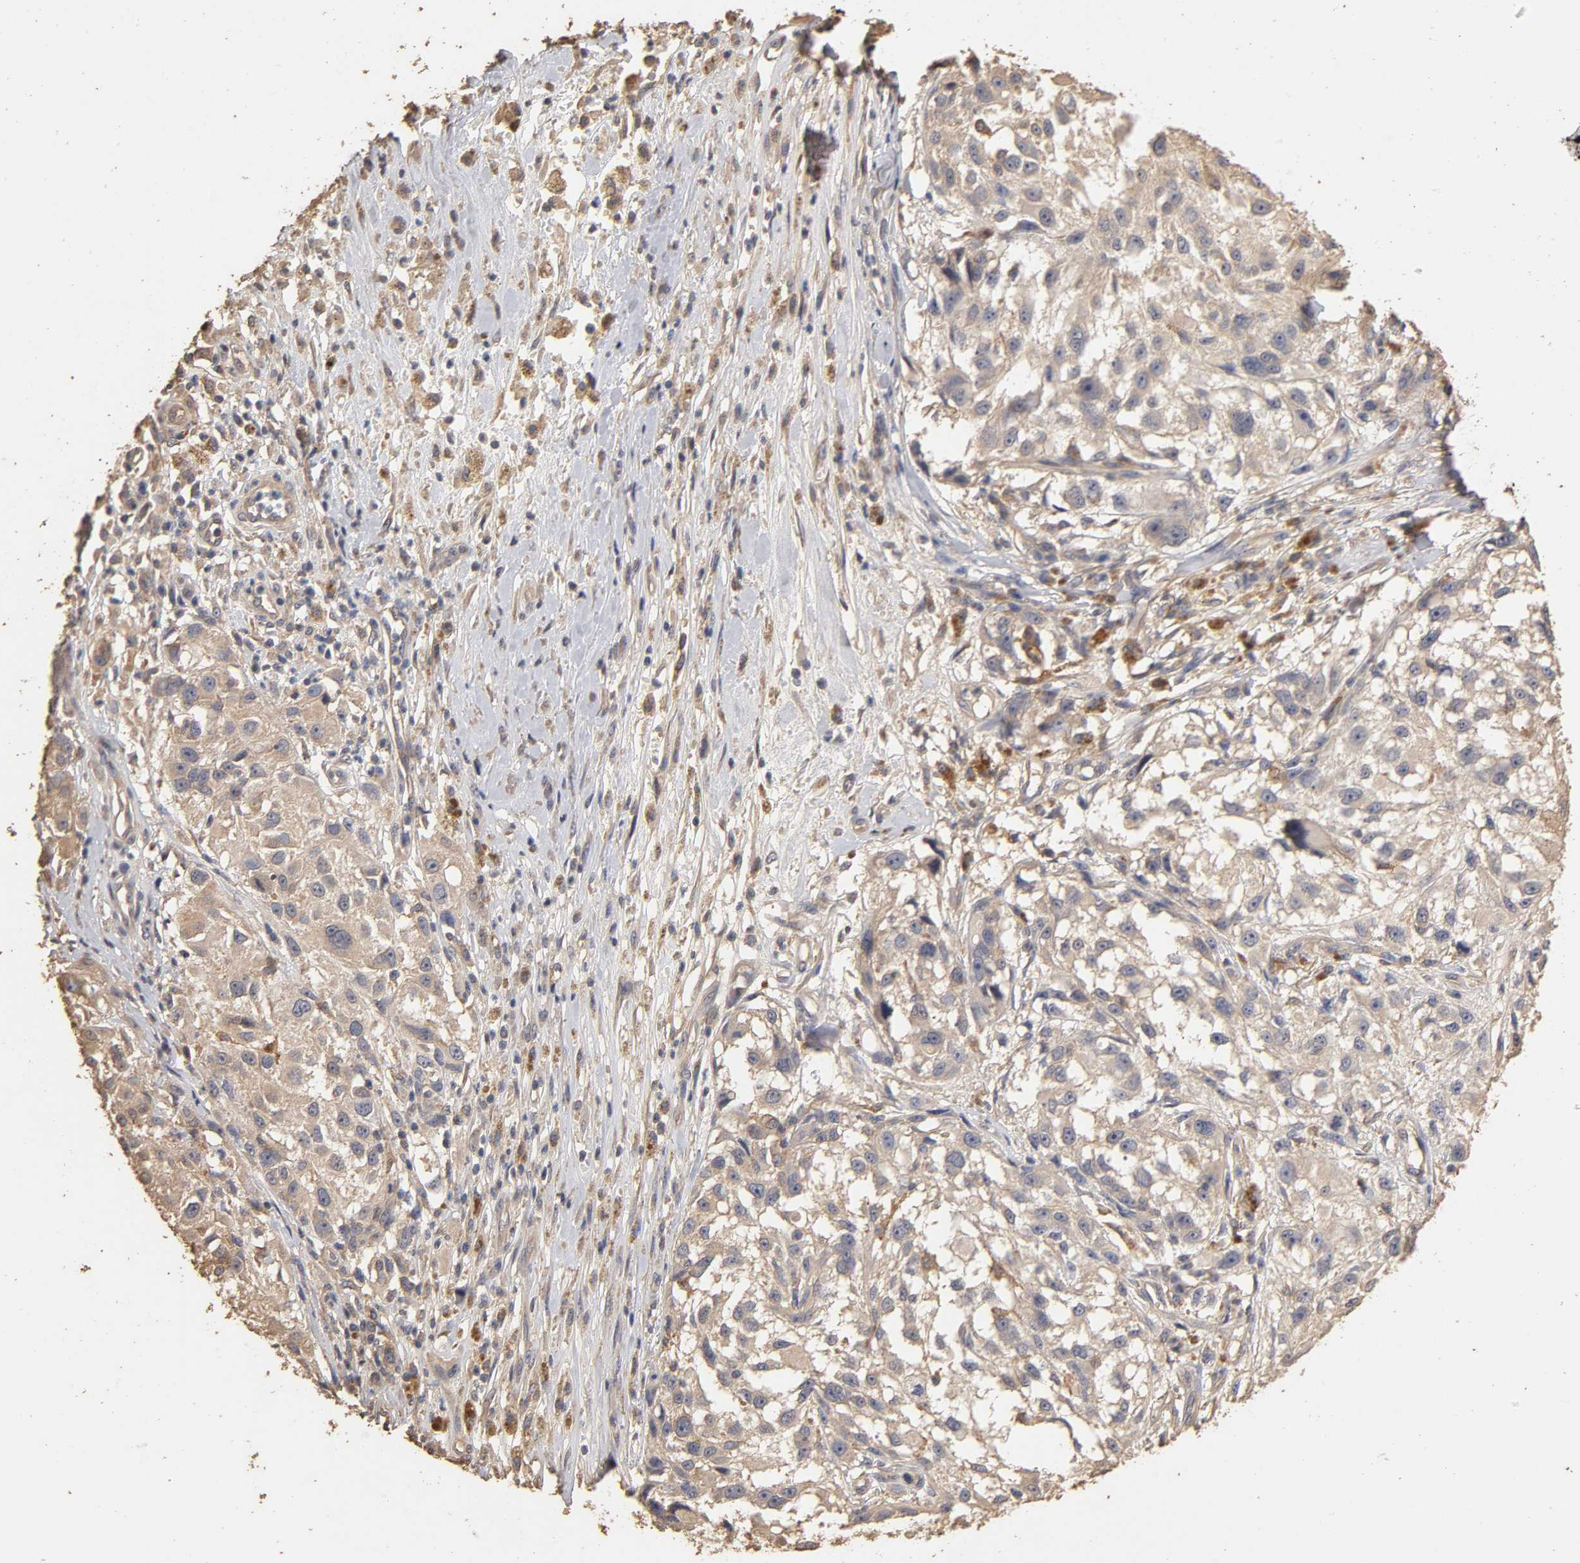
{"staining": {"intensity": "weak", "quantity": "25%-75%", "location": "cytoplasmic/membranous"}, "tissue": "melanoma", "cell_type": "Tumor cells", "image_type": "cancer", "snomed": [{"axis": "morphology", "description": "Necrosis, NOS"}, {"axis": "morphology", "description": "Malignant melanoma, NOS"}, {"axis": "topography", "description": "Skin"}], "caption": "Tumor cells display low levels of weak cytoplasmic/membranous positivity in approximately 25%-75% of cells in malignant melanoma.", "gene": "VSIG4", "patient": {"sex": "female", "age": 87}}